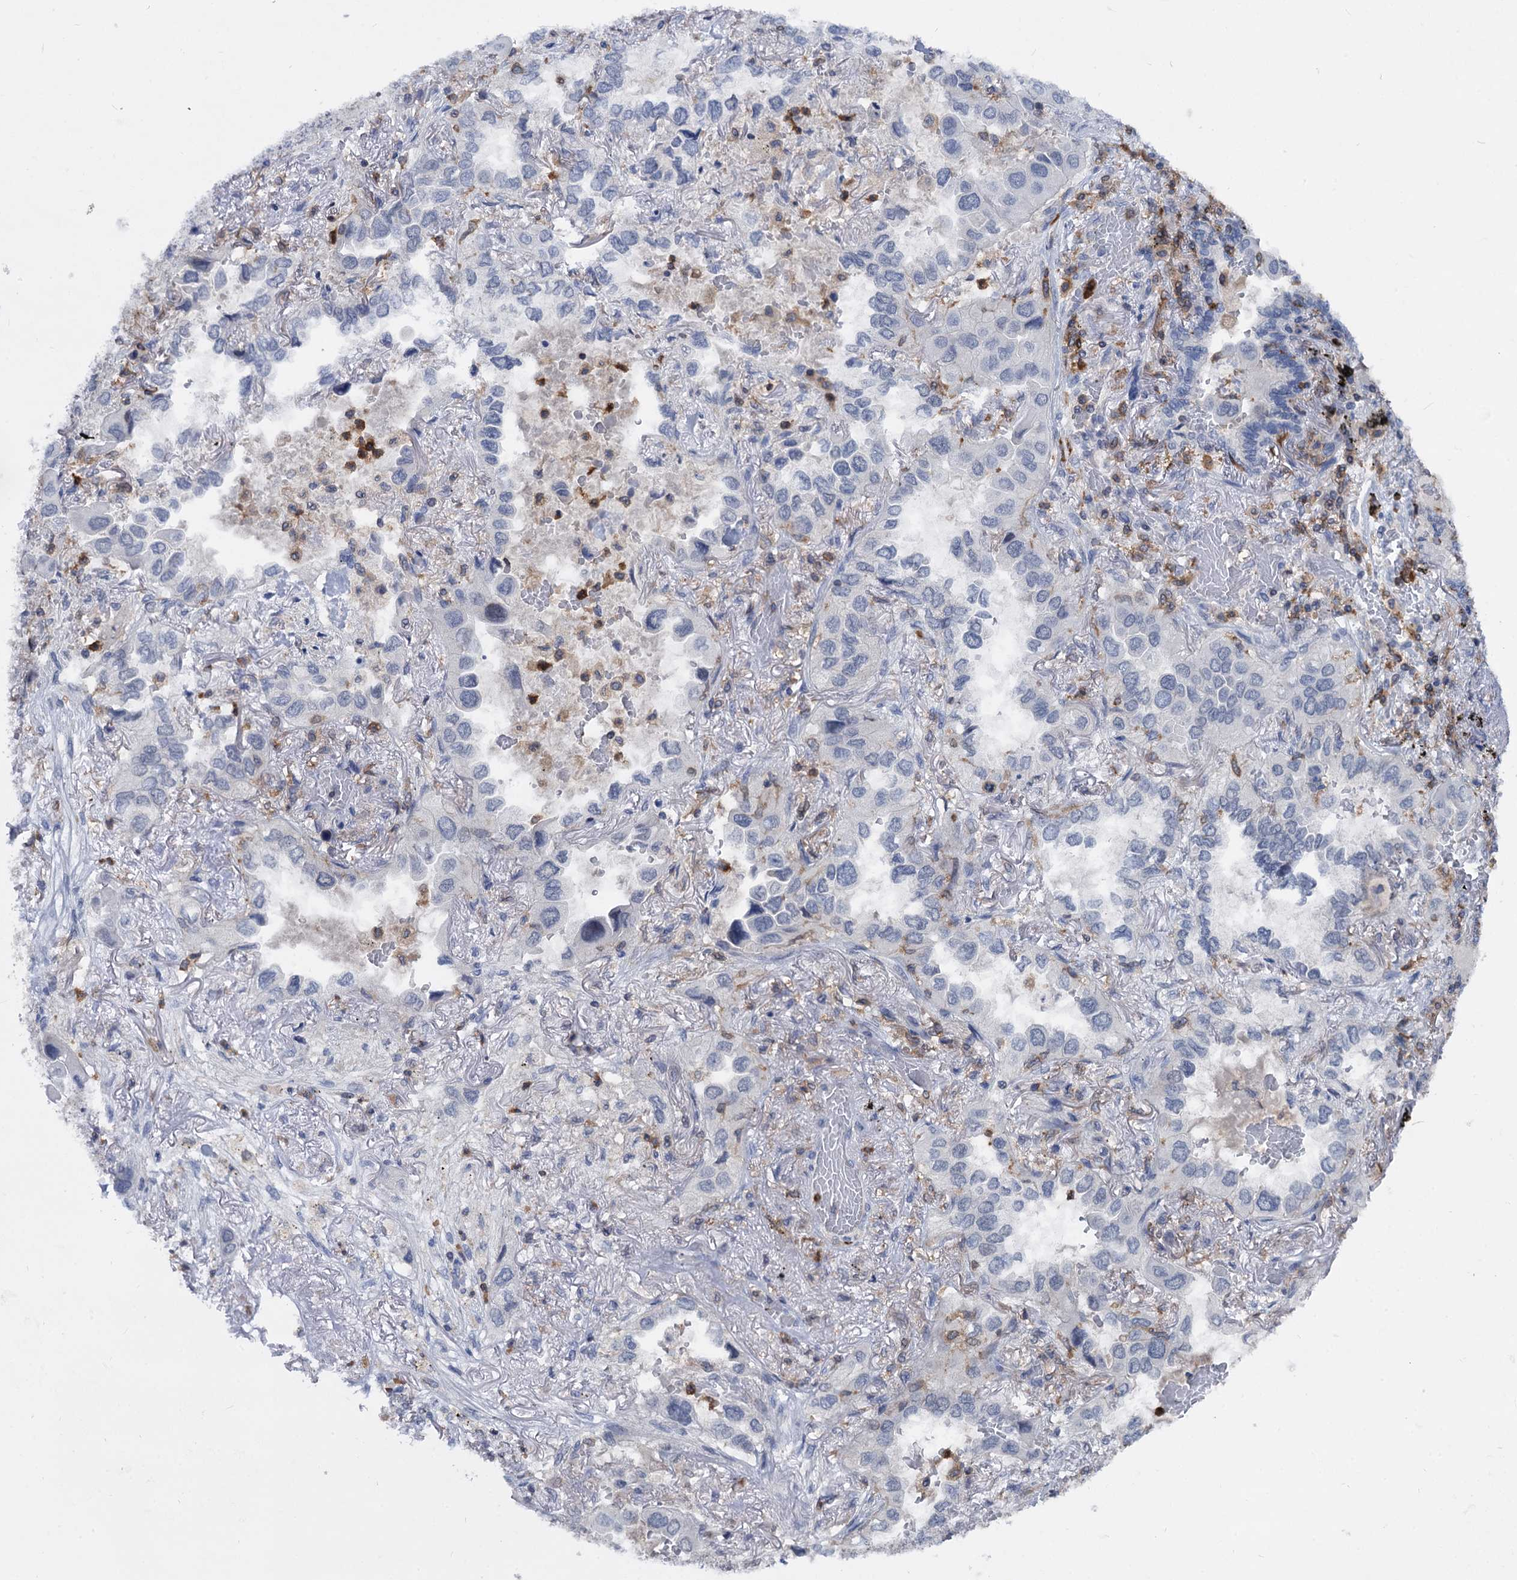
{"staining": {"intensity": "negative", "quantity": "none", "location": "none"}, "tissue": "lung cancer", "cell_type": "Tumor cells", "image_type": "cancer", "snomed": [{"axis": "morphology", "description": "Adenocarcinoma, NOS"}, {"axis": "topography", "description": "Lung"}], "caption": "This photomicrograph is of lung adenocarcinoma stained with IHC to label a protein in brown with the nuclei are counter-stained blue. There is no positivity in tumor cells.", "gene": "RHOG", "patient": {"sex": "female", "age": 76}}